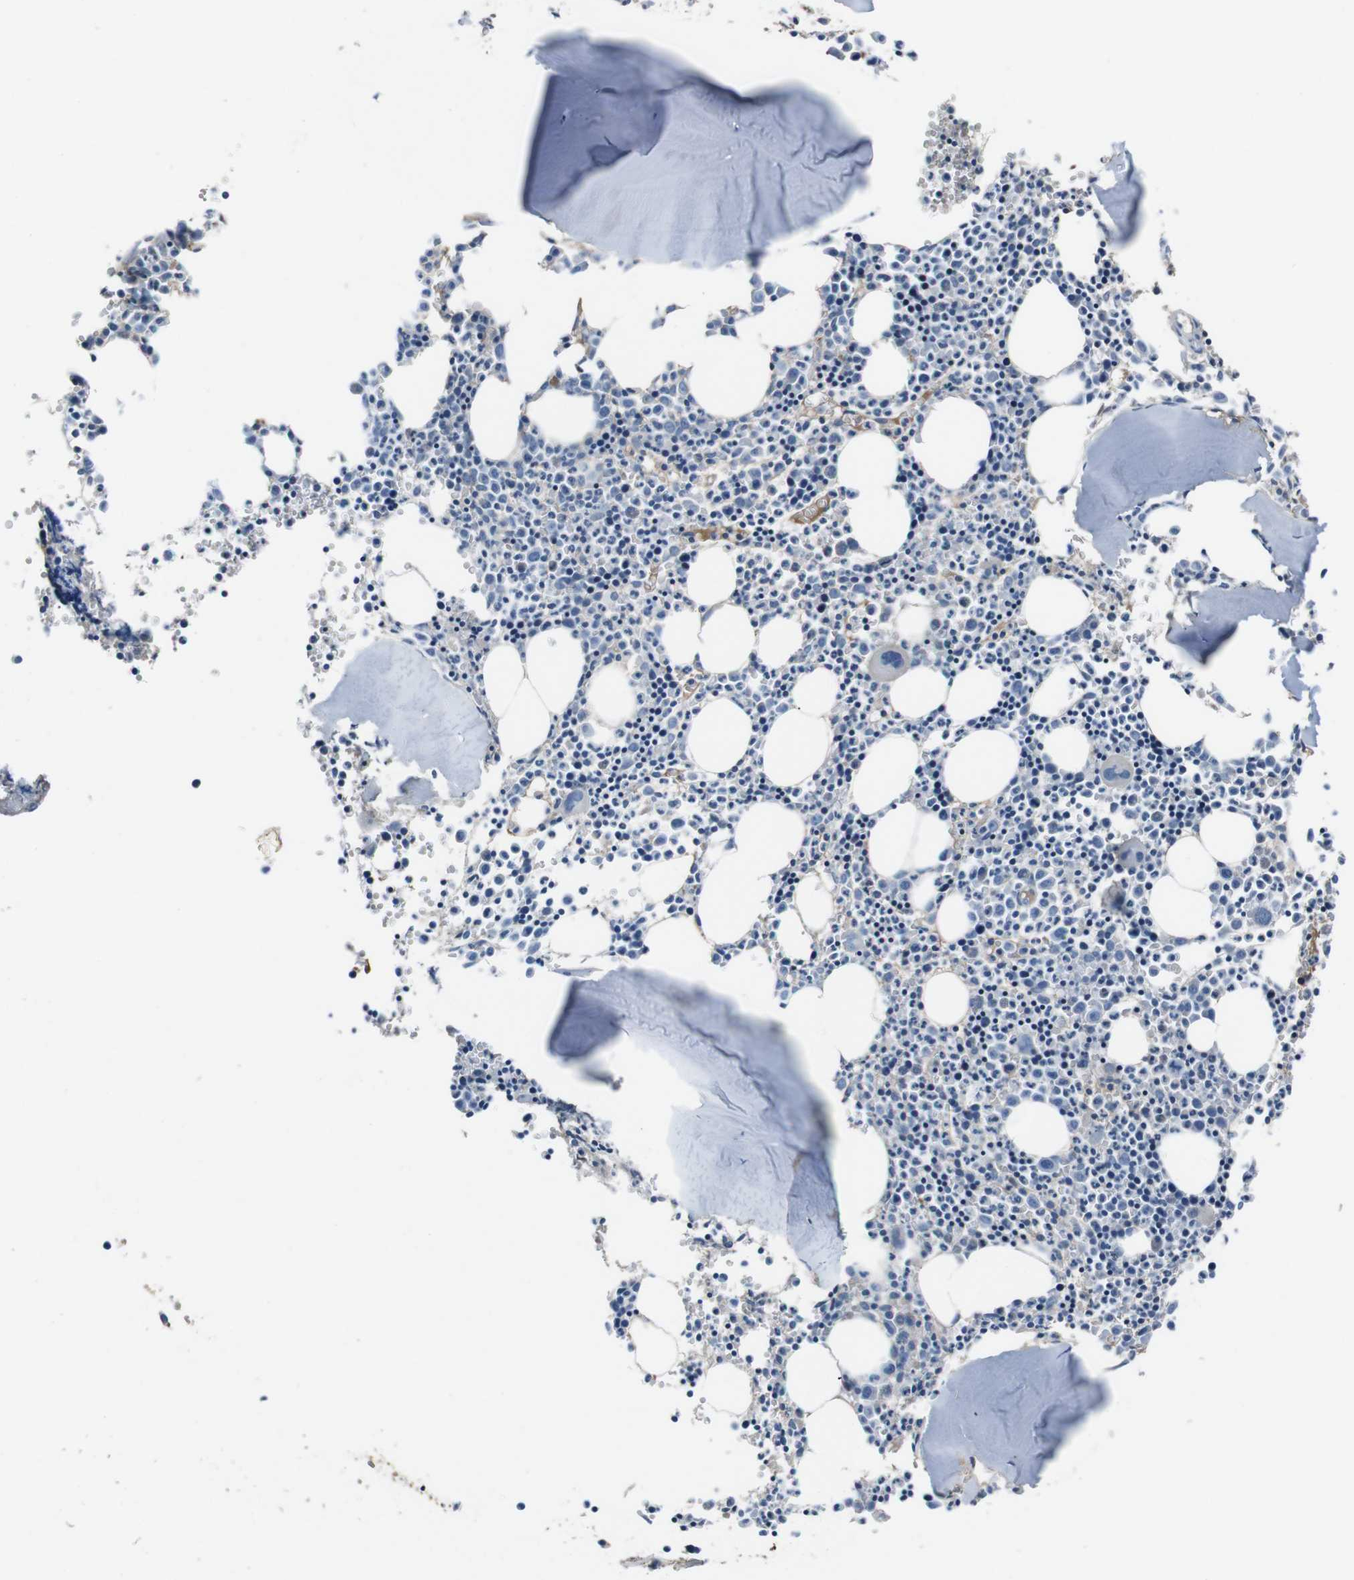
{"staining": {"intensity": "weak", "quantity": "<25%", "location": "cytoplasmic/membranous"}, "tissue": "bone marrow", "cell_type": "Hematopoietic cells", "image_type": "normal", "snomed": [{"axis": "morphology", "description": "Normal tissue, NOS"}, {"axis": "morphology", "description": "Inflammation, NOS"}, {"axis": "topography", "description": "Bone marrow"}], "caption": "The immunohistochemistry (IHC) image has no significant positivity in hematopoietic cells of bone marrow.", "gene": "LEP", "patient": {"sex": "female", "age": 17}}